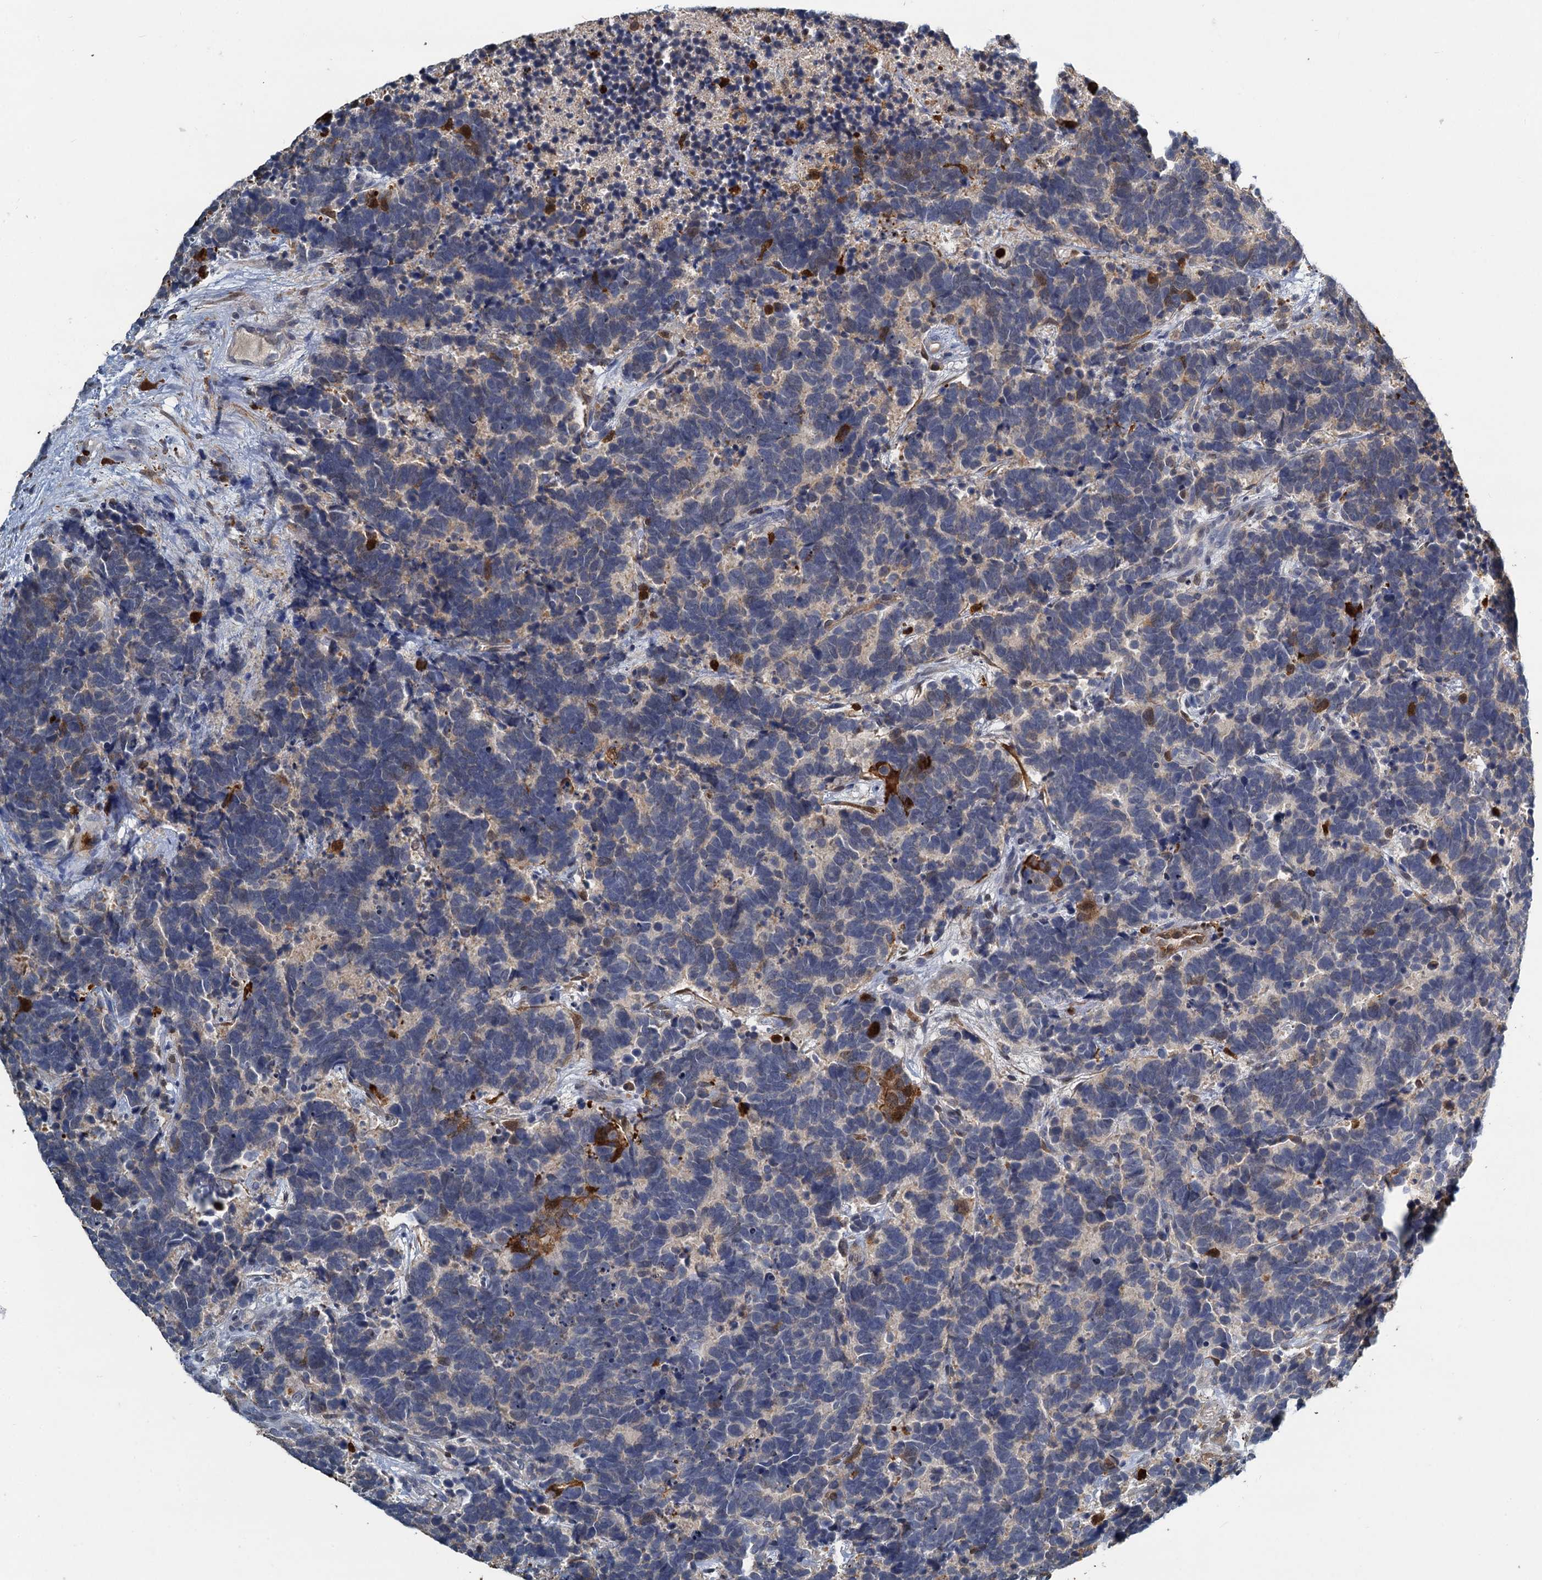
{"staining": {"intensity": "negative", "quantity": "none", "location": "none"}, "tissue": "carcinoid", "cell_type": "Tumor cells", "image_type": "cancer", "snomed": [{"axis": "morphology", "description": "Carcinoma, NOS"}, {"axis": "morphology", "description": "Carcinoid, malignant, NOS"}, {"axis": "topography", "description": "Urinary bladder"}], "caption": "Tumor cells are negative for brown protein staining in malignant carcinoid. (IHC, brightfield microscopy, high magnification).", "gene": "S100A6", "patient": {"sex": "male", "age": 57}}